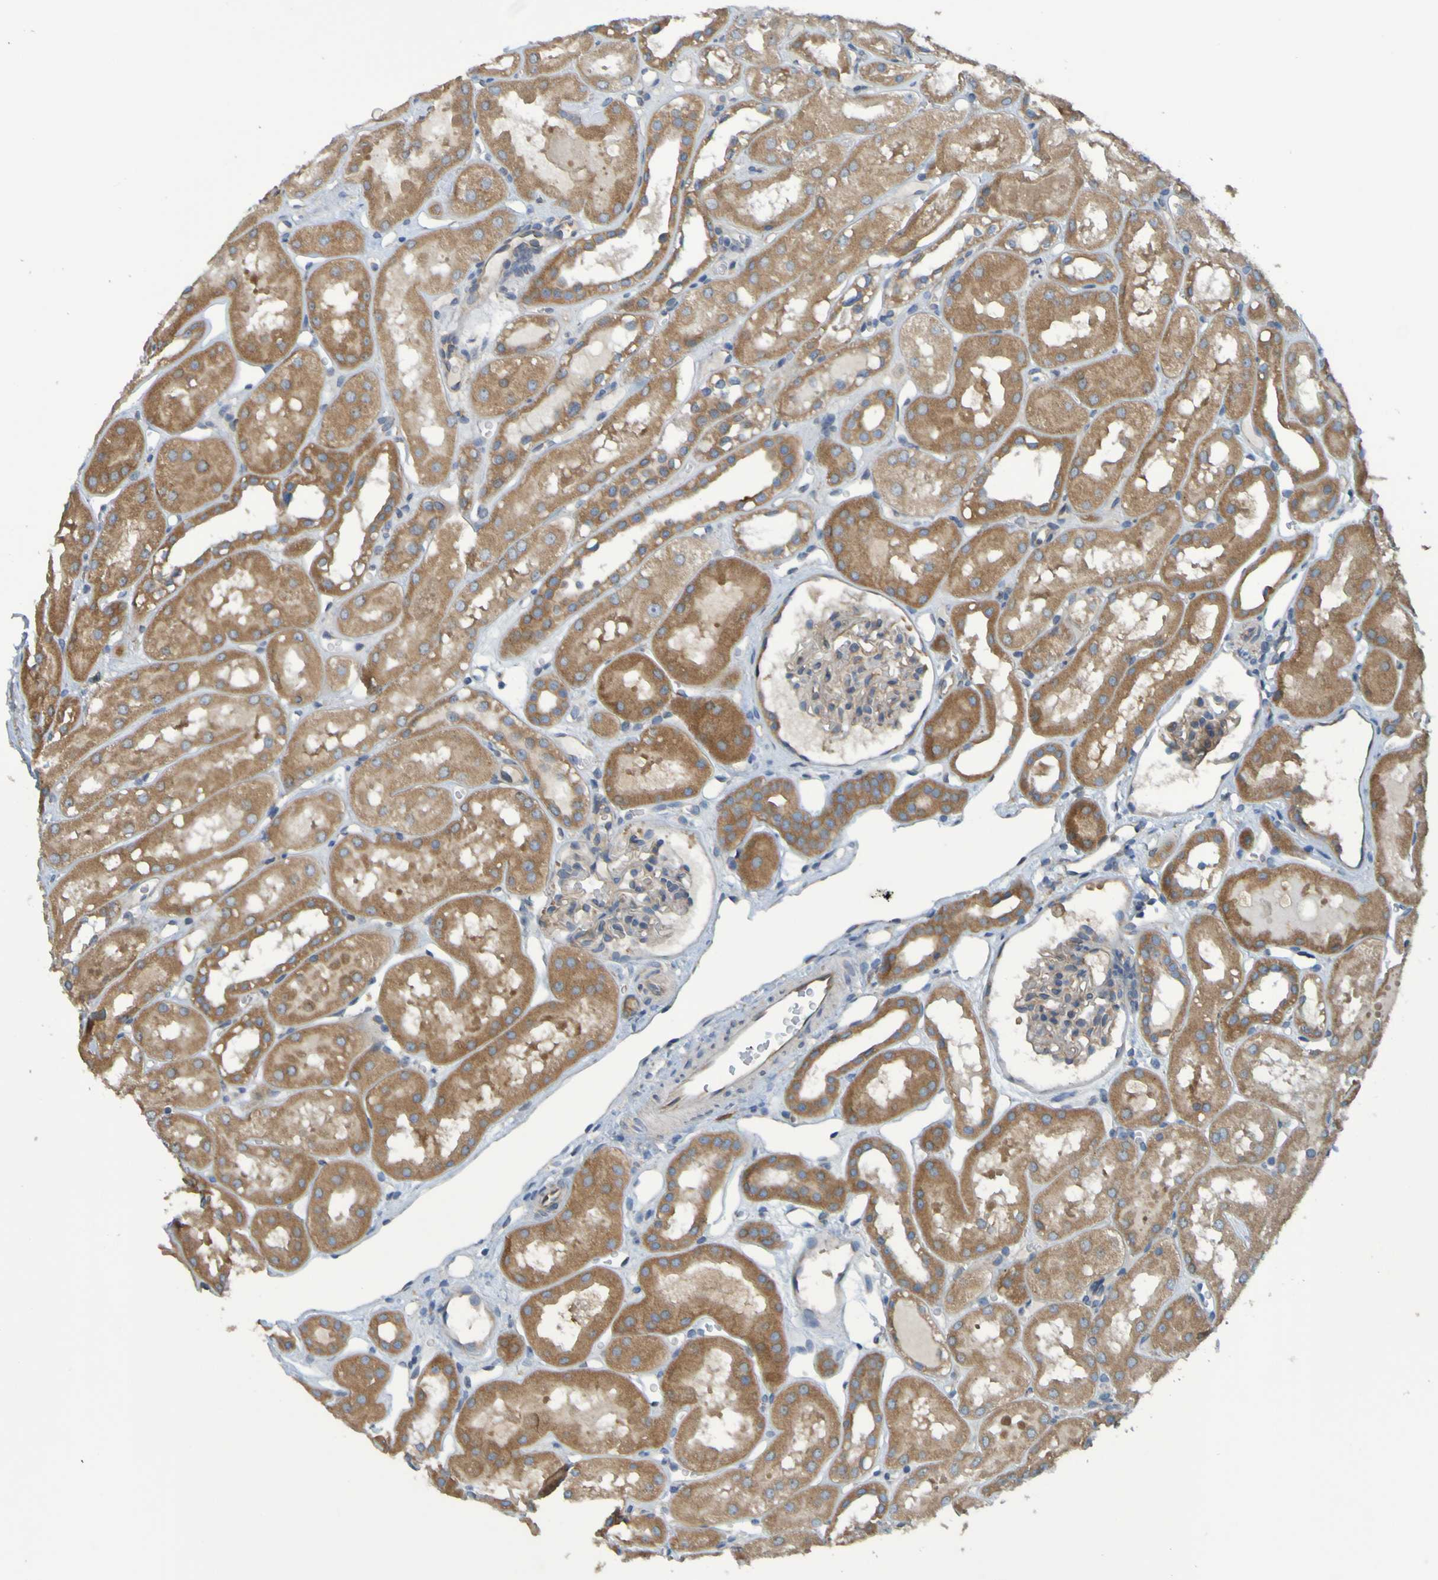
{"staining": {"intensity": "weak", "quantity": "<25%", "location": "cytoplasmic/membranous"}, "tissue": "kidney", "cell_type": "Cells in glomeruli", "image_type": "normal", "snomed": [{"axis": "morphology", "description": "Normal tissue, NOS"}, {"axis": "topography", "description": "Kidney"}, {"axis": "topography", "description": "Urinary bladder"}], "caption": "An immunohistochemistry photomicrograph of unremarkable kidney is shown. There is no staining in cells in glomeruli of kidney.", "gene": "DNAJC4", "patient": {"sex": "male", "age": 16}}